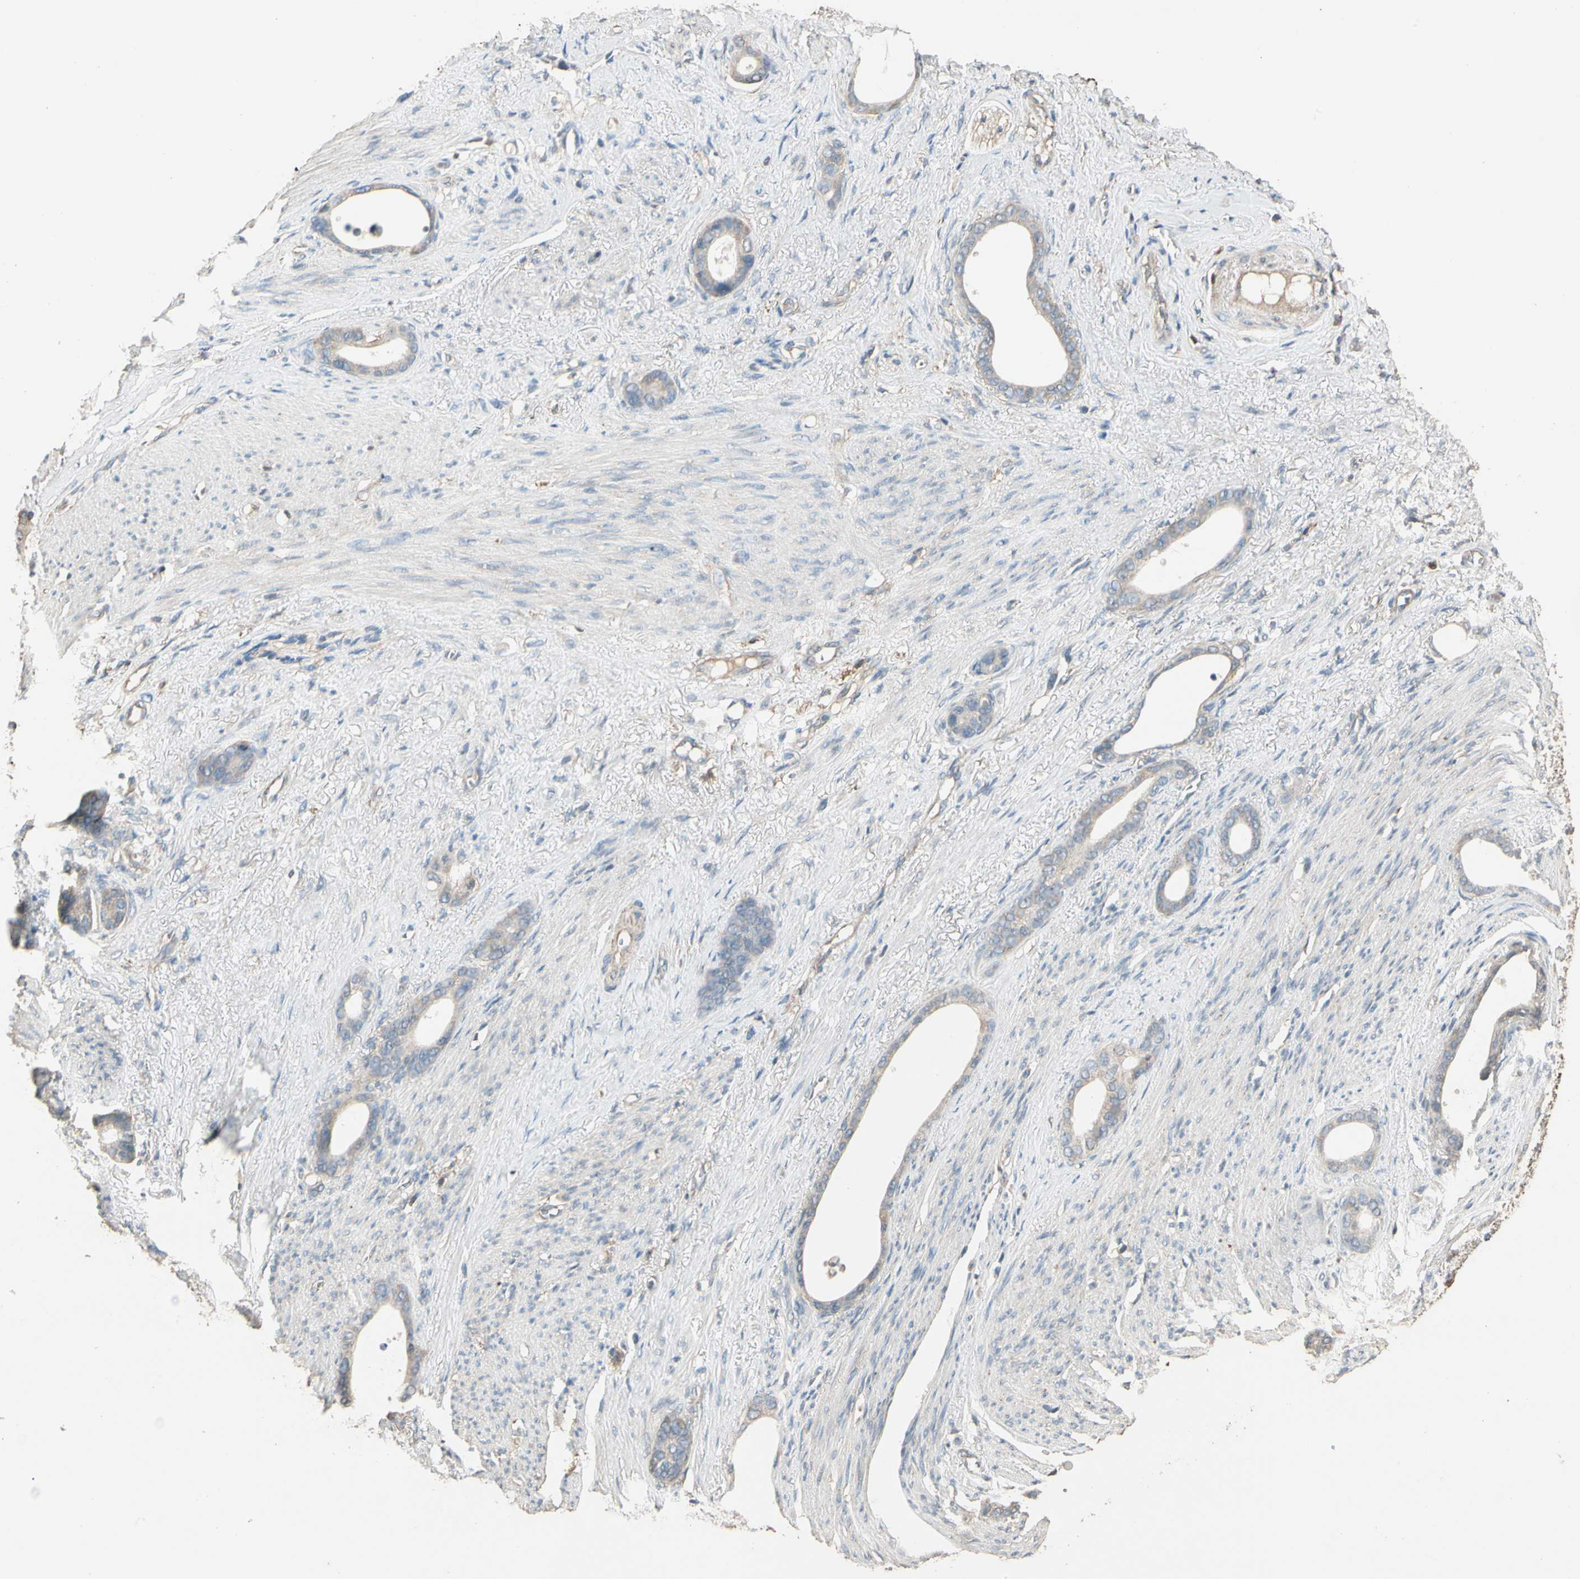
{"staining": {"intensity": "weak", "quantity": ">75%", "location": "cytoplasmic/membranous"}, "tissue": "stomach cancer", "cell_type": "Tumor cells", "image_type": "cancer", "snomed": [{"axis": "morphology", "description": "Adenocarcinoma, NOS"}, {"axis": "topography", "description": "Stomach"}], "caption": "Weak cytoplasmic/membranous staining is appreciated in about >75% of tumor cells in stomach adenocarcinoma.", "gene": "CDH6", "patient": {"sex": "female", "age": 75}}